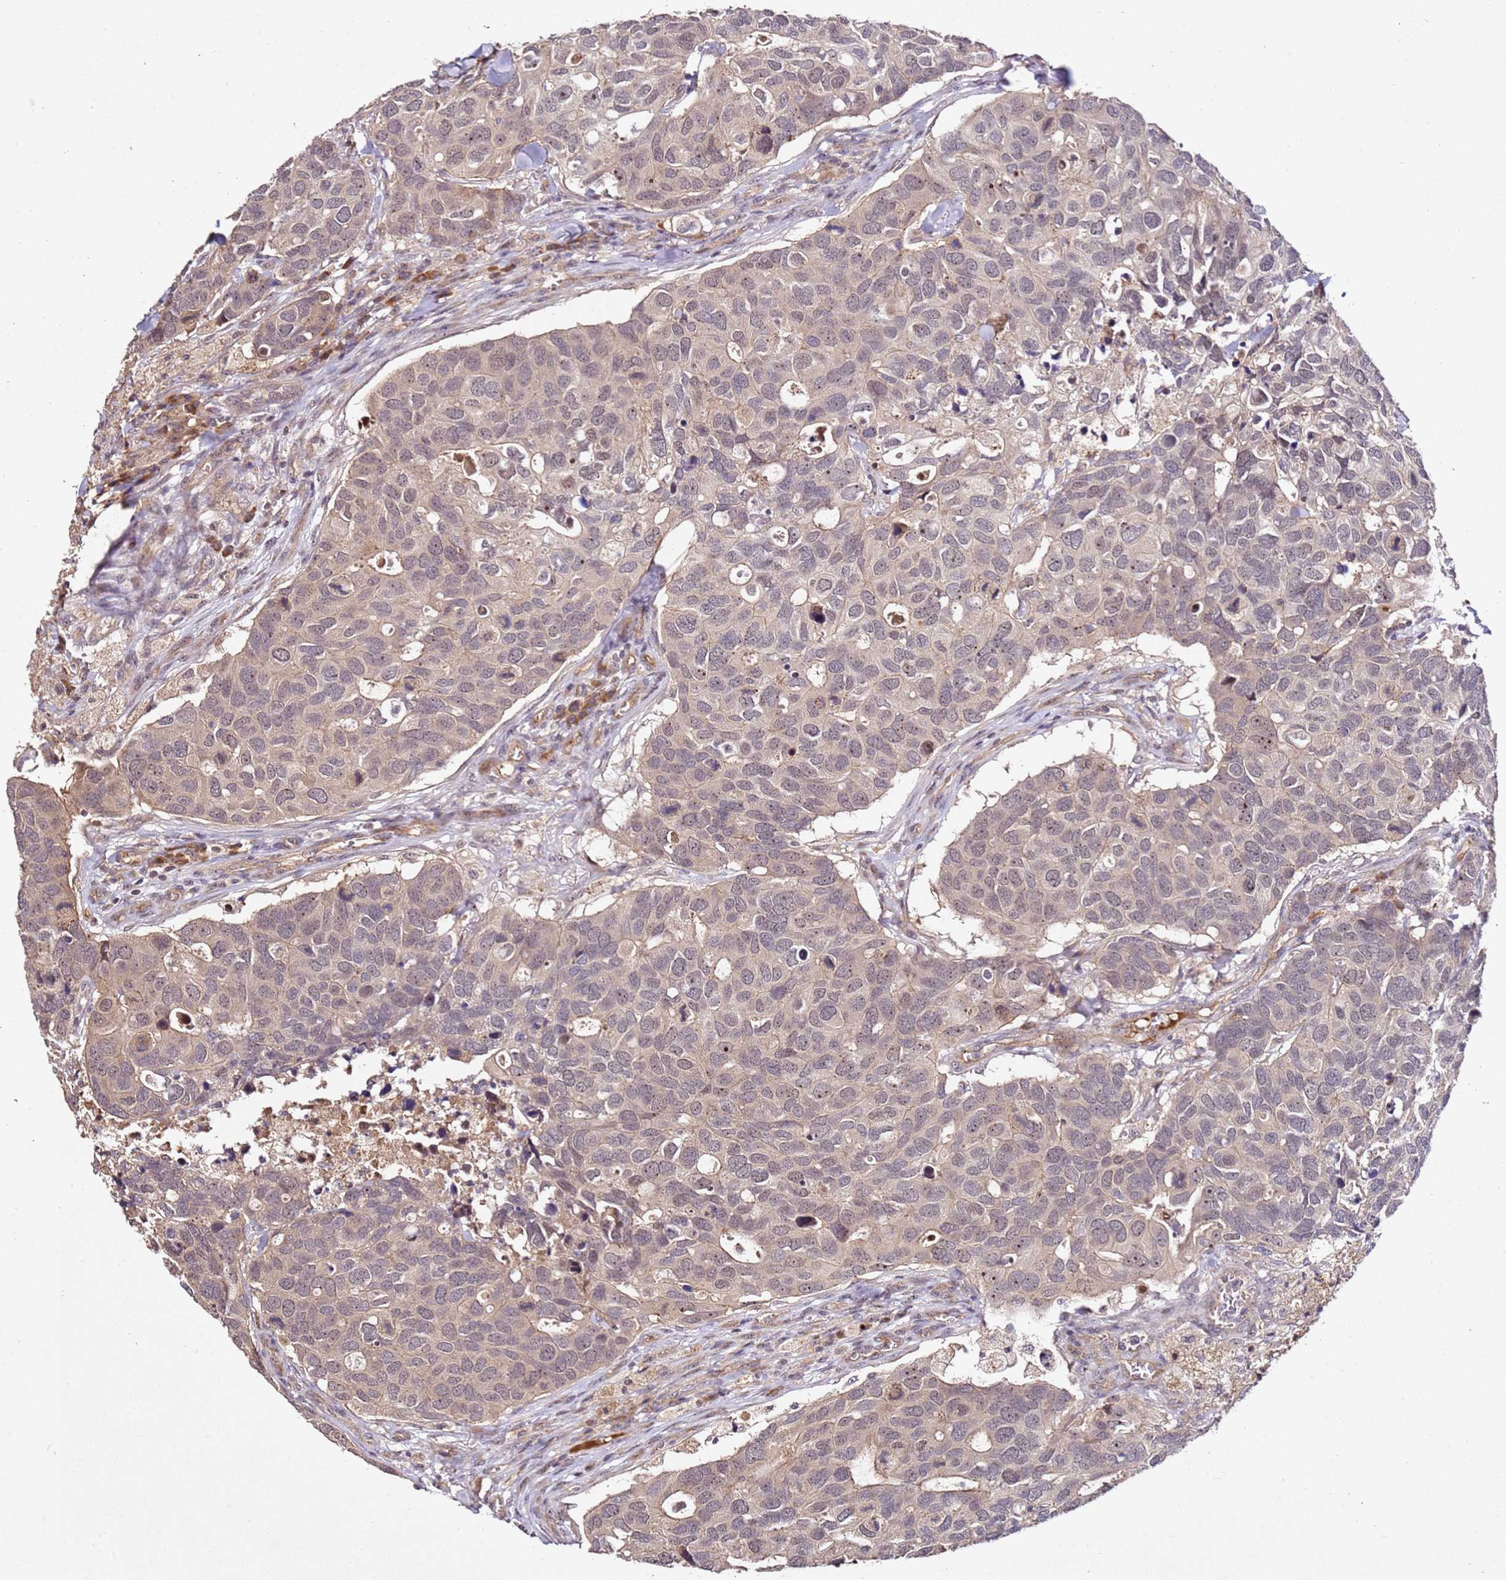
{"staining": {"intensity": "weak", "quantity": "25%-75%", "location": "cytoplasmic/membranous"}, "tissue": "breast cancer", "cell_type": "Tumor cells", "image_type": "cancer", "snomed": [{"axis": "morphology", "description": "Duct carcinoma"}, {"axis": "topography", "description": "Breast"}], "caption": "Immunohistochemistry of human infiltrating ductal carcinoma (breast) exhibits low levels of weak cytoplasmic/membranous expression in about 25%-75% of tumor cells.", "gene": "DDX27", "patient": {"sex": "female", "age": 83}}